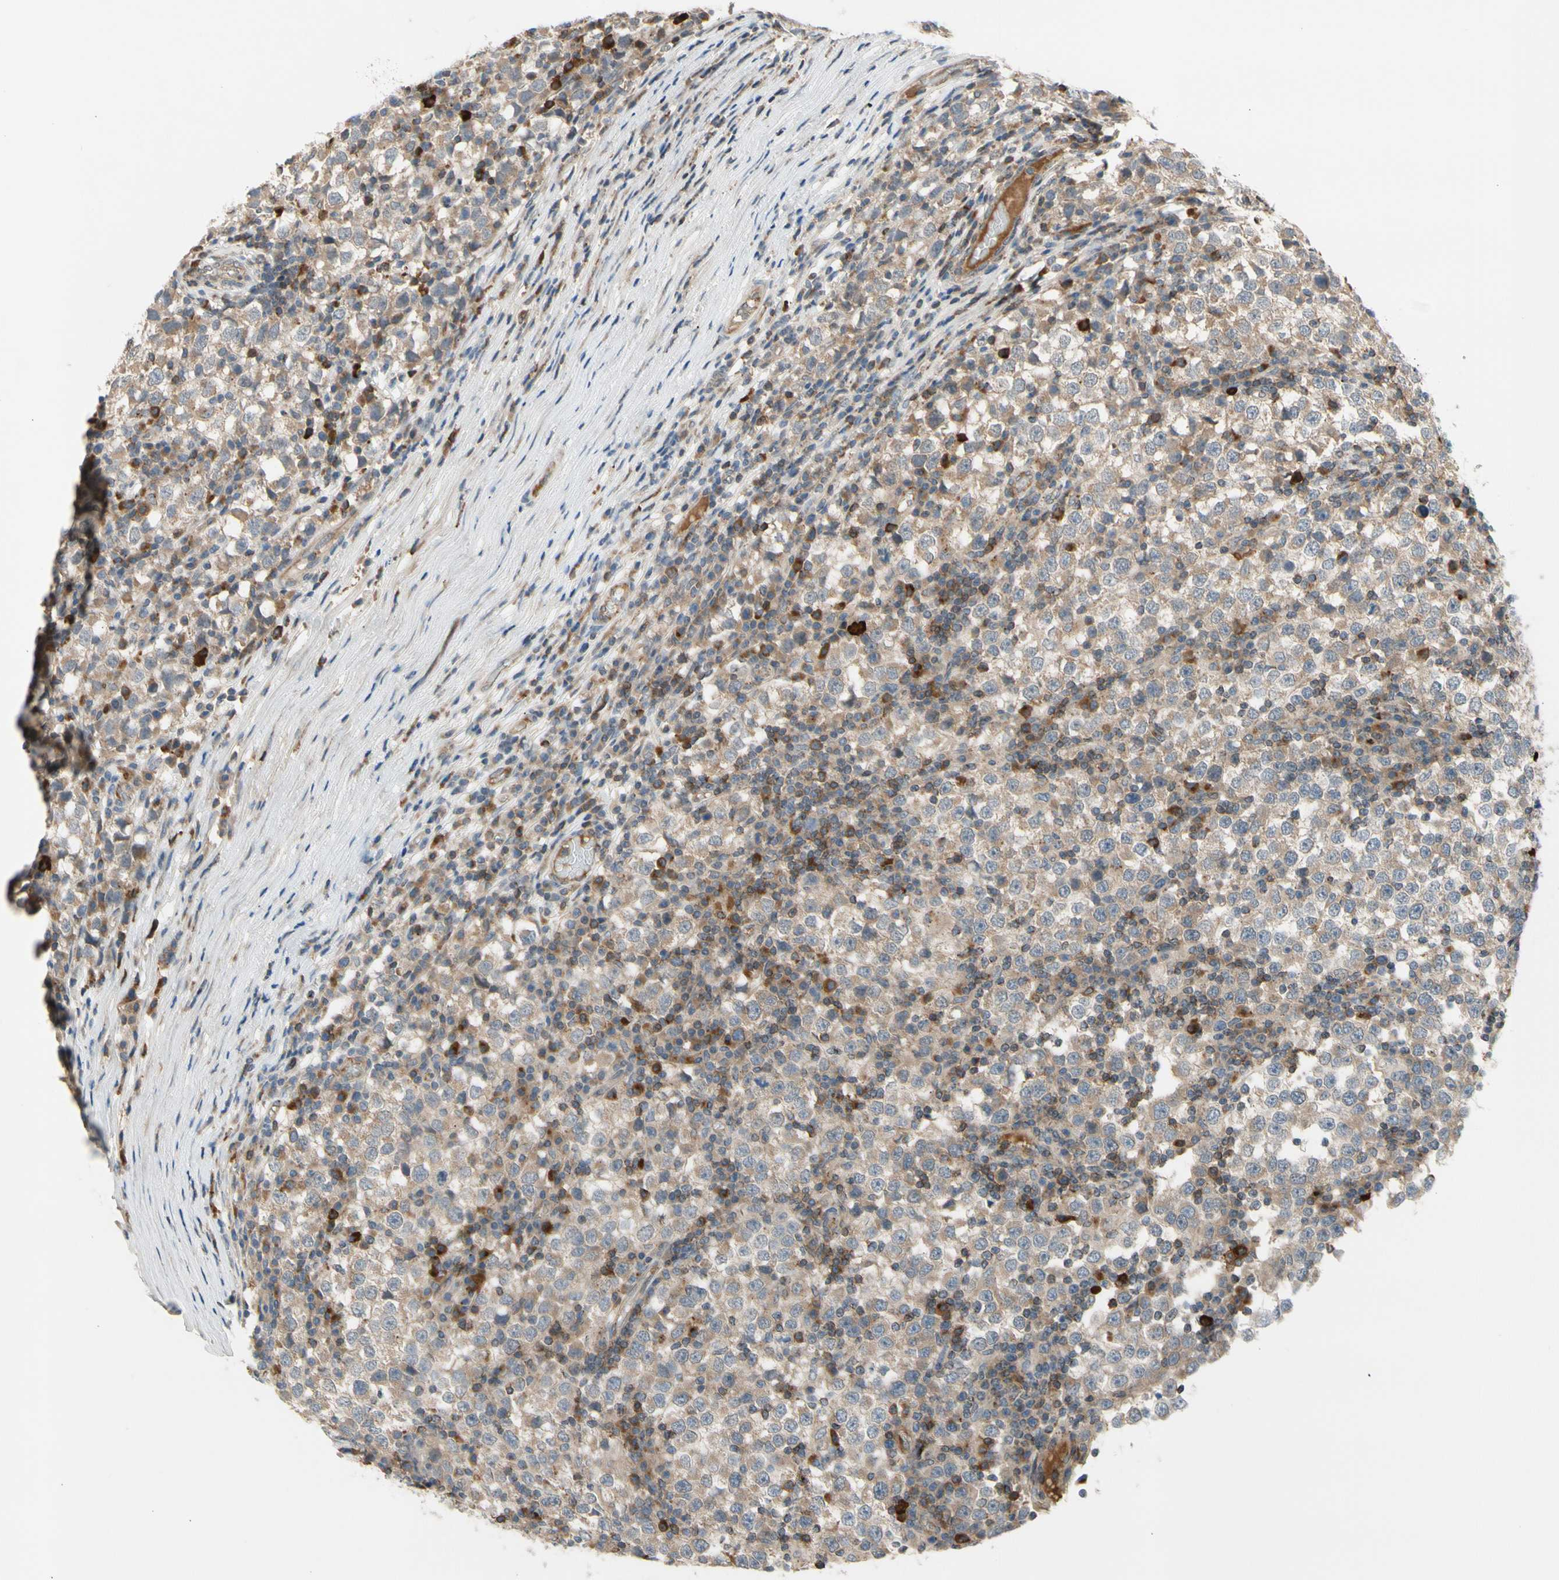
{"staining": {"intensity": "weak", "quantity": ">75%", "location": "cytoplasmic/membranous"}, "tissue": "testis cancer", "cell_type": "Tumor cells", "image_type": "cancer", "snomed": [{"axis": "morphology", "description": "Seminoma, NOS"}, {"axis": "topography", "description": "Testis"}], "caption": "IHC micrograph of neoplastic tissue: seminoma (testis) stained using immunohistochemistry (IHC) exhibits low levels of weak protein expression localized specifically in the cytoplasmic/membranous of tumor cells, appearing as a cytoplasmic/membranous brown color.", "gene": "GALNT5", "patient": {"sex": "male", "age": 65}}